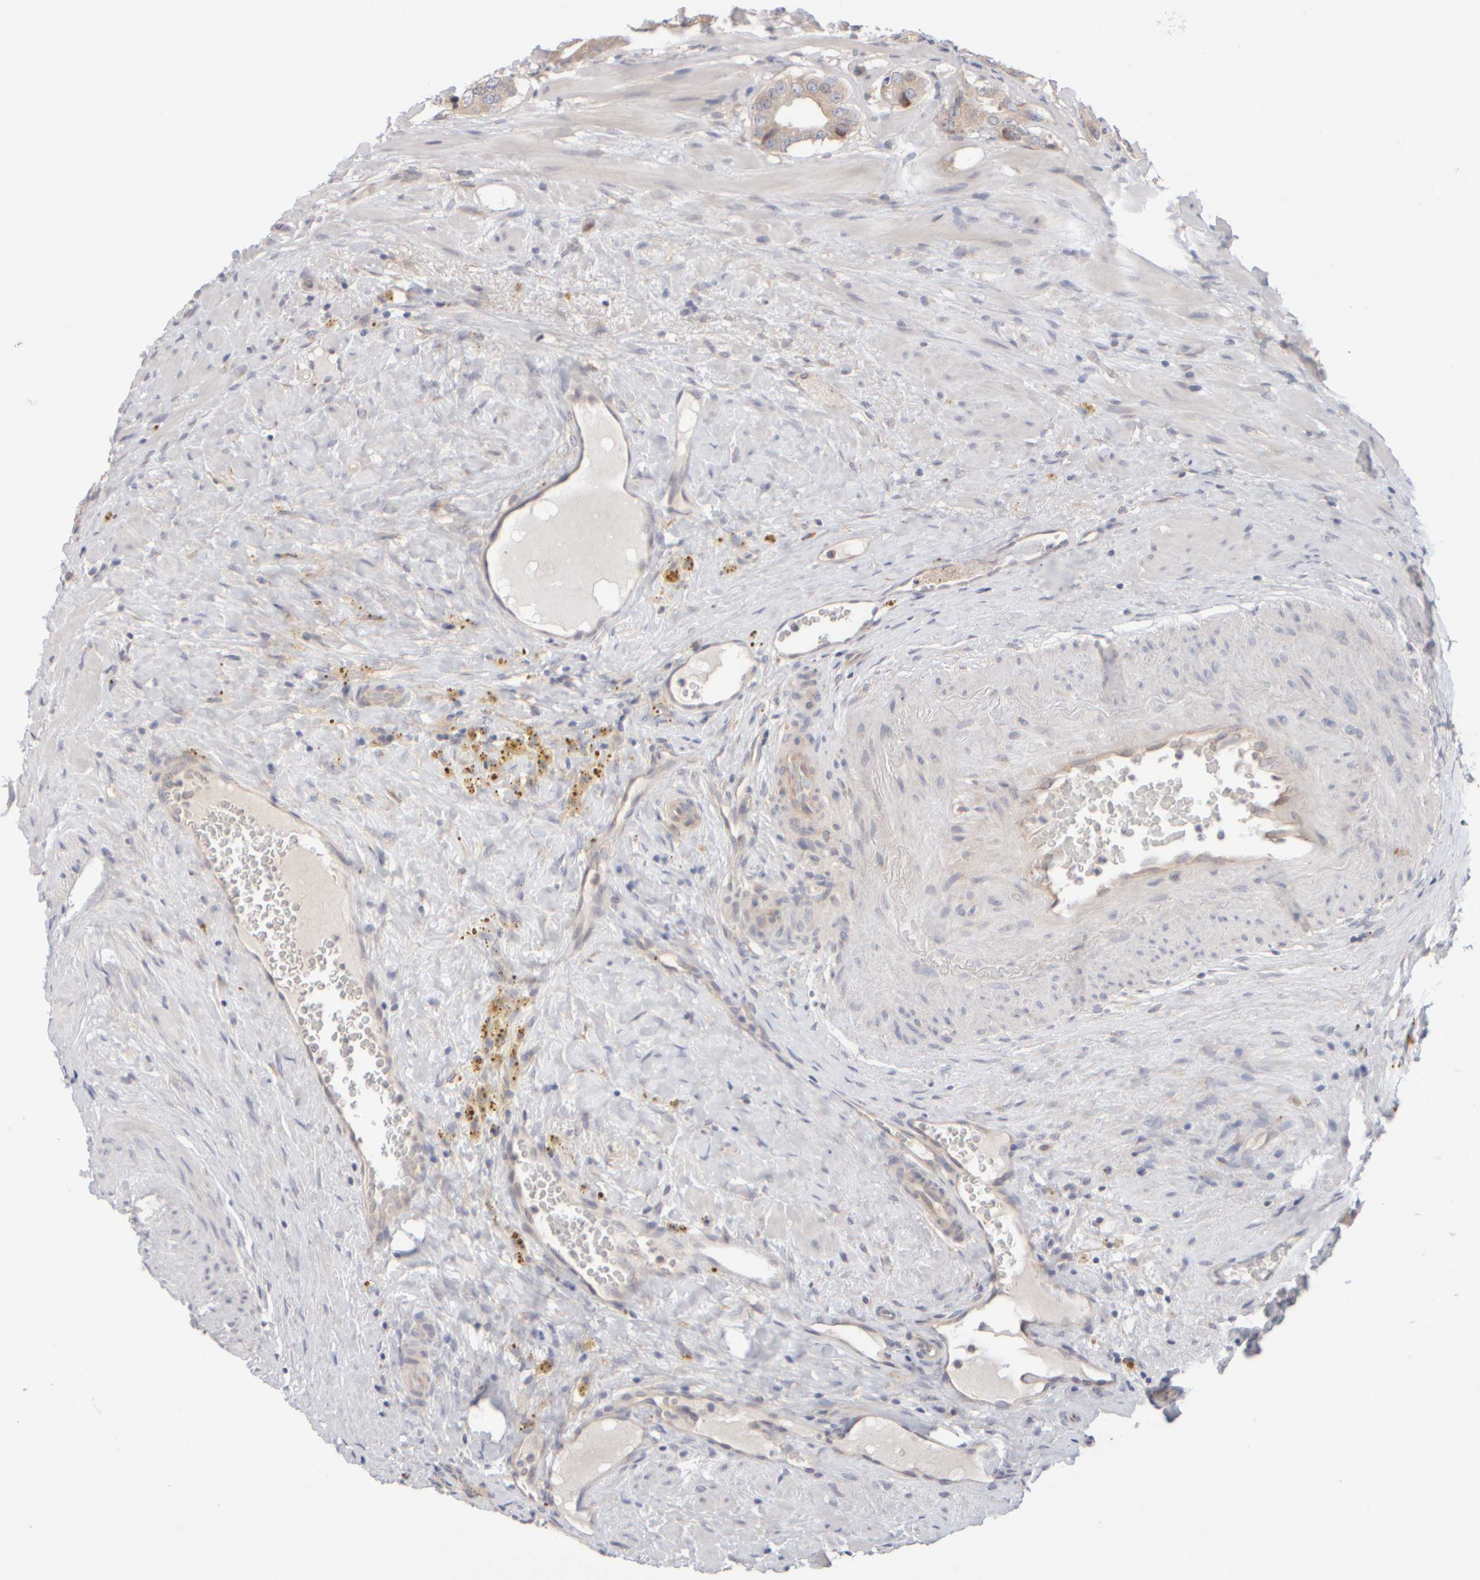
{"staining": {"intensity": "weak", "quantity": ">75%", "location": "cytoplasmic/membranous"}, "tissue": "prostate cancer", "cell_type": "Tumor cells", "image_type": "cancer", "snomed": [{"axis": "morphology", "description": "Adenocarcinoma, High grade"}, {"axis": "topography", "description": "Prostate"}], "caption": "A histopathology image of human prostate cancer stained for a protein shows weak cytoplasmic/membranous brown staining in tumor cells.", "gene": "GOPC", "patient": {"sex": "male", "age": 63}}